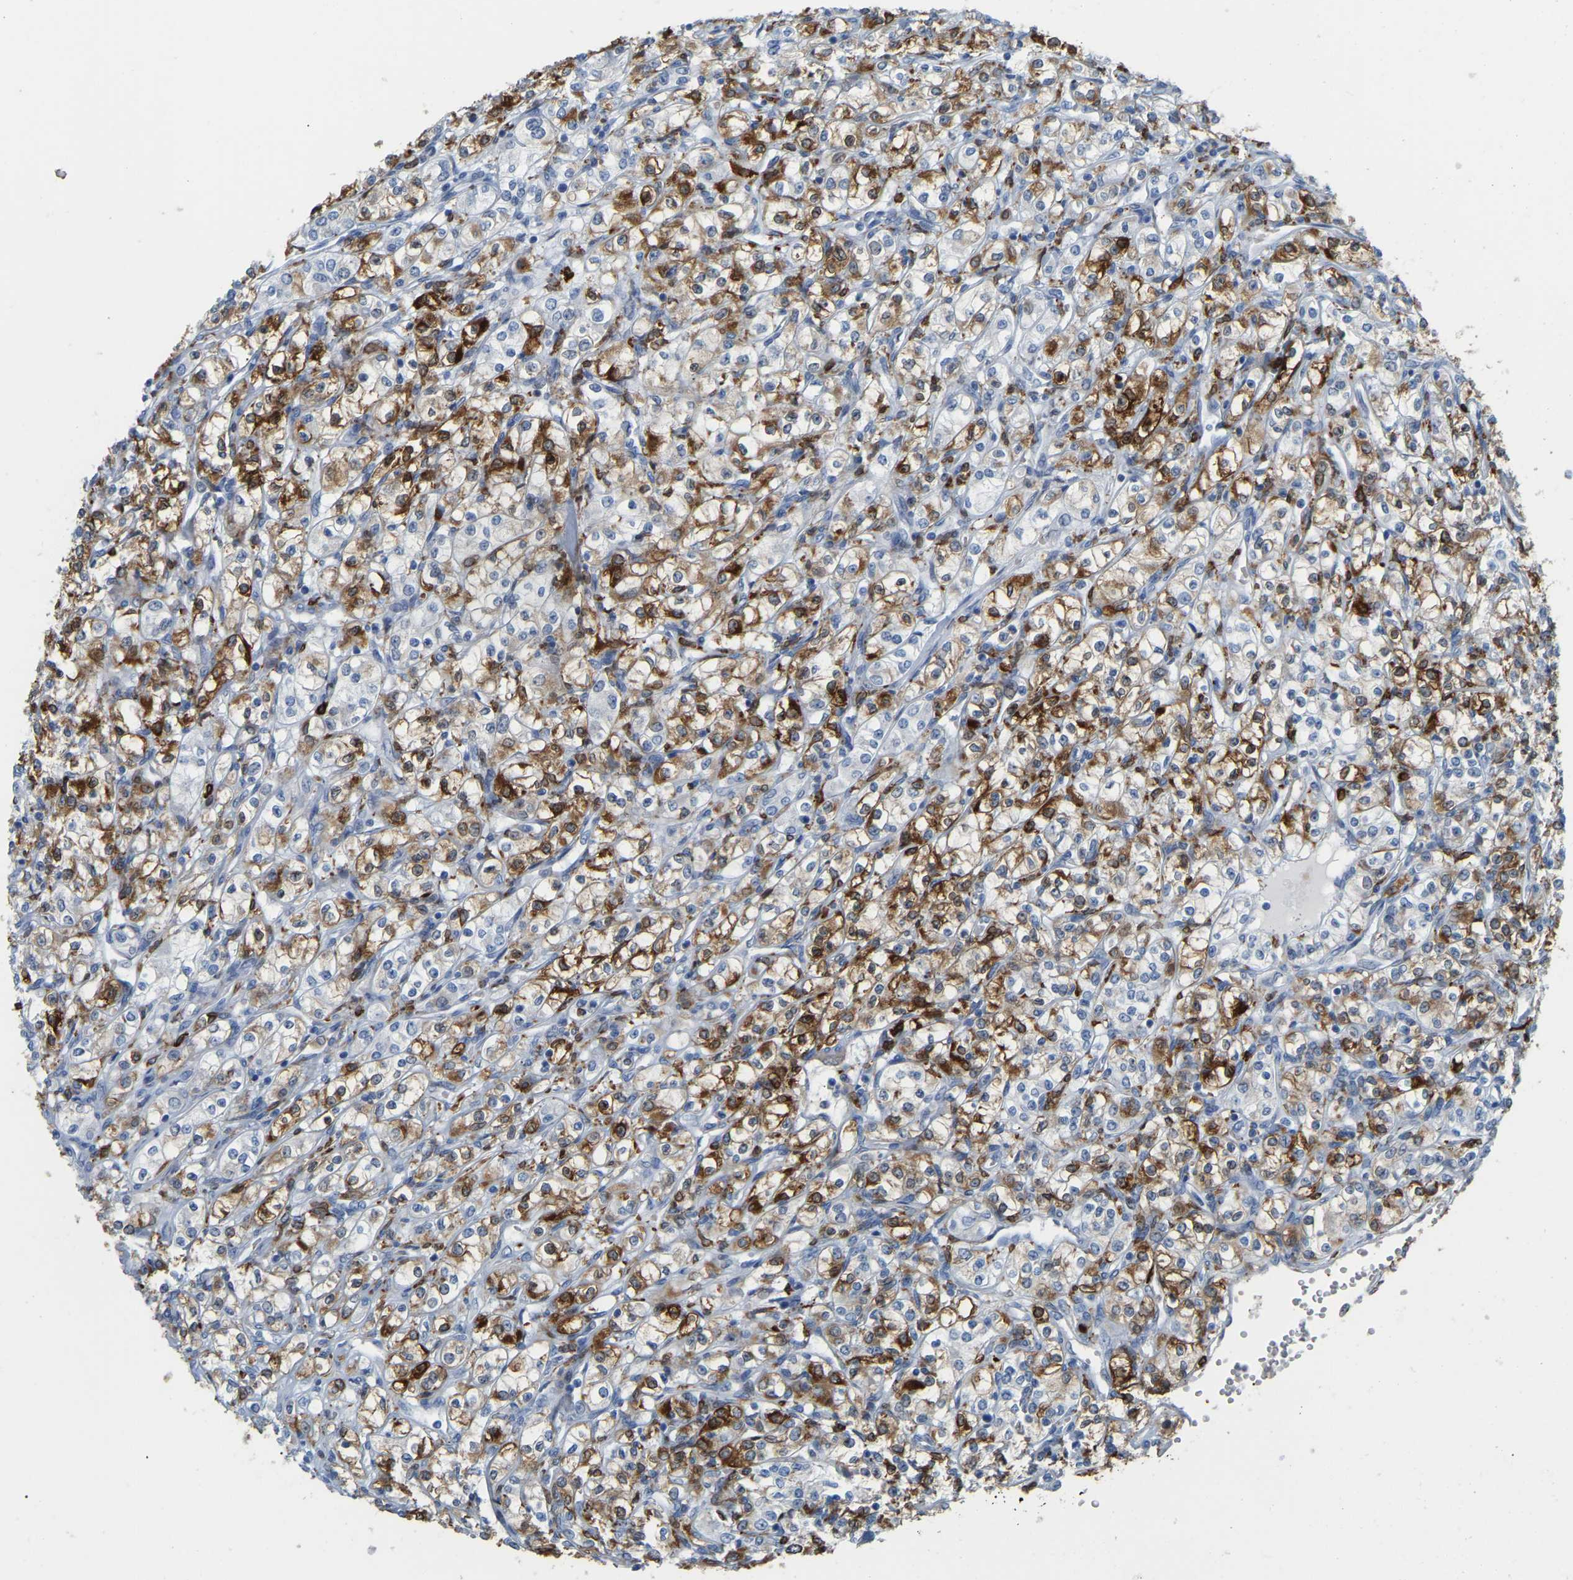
{"staining": {"intensity": "moderate", "quantity": ">75%", "location": "cytoplasmic/membranous"}, "tissue": "renal cancer", "cell_type": "Tumor cells", "image_type": "cancer", "snomed": [{"axis": "morphology", "description": "Adenocarcinoma, NOS"}, {"axis": "topography", "description": "Kidney"}], "caption": "A brown stain highlights moderate cytoplasmic/membranous staining of a protein in human renal adenocarcinoma tumor cells.", "gene": "PTGS1", "patient": {"sex": "male", "age": 77}}